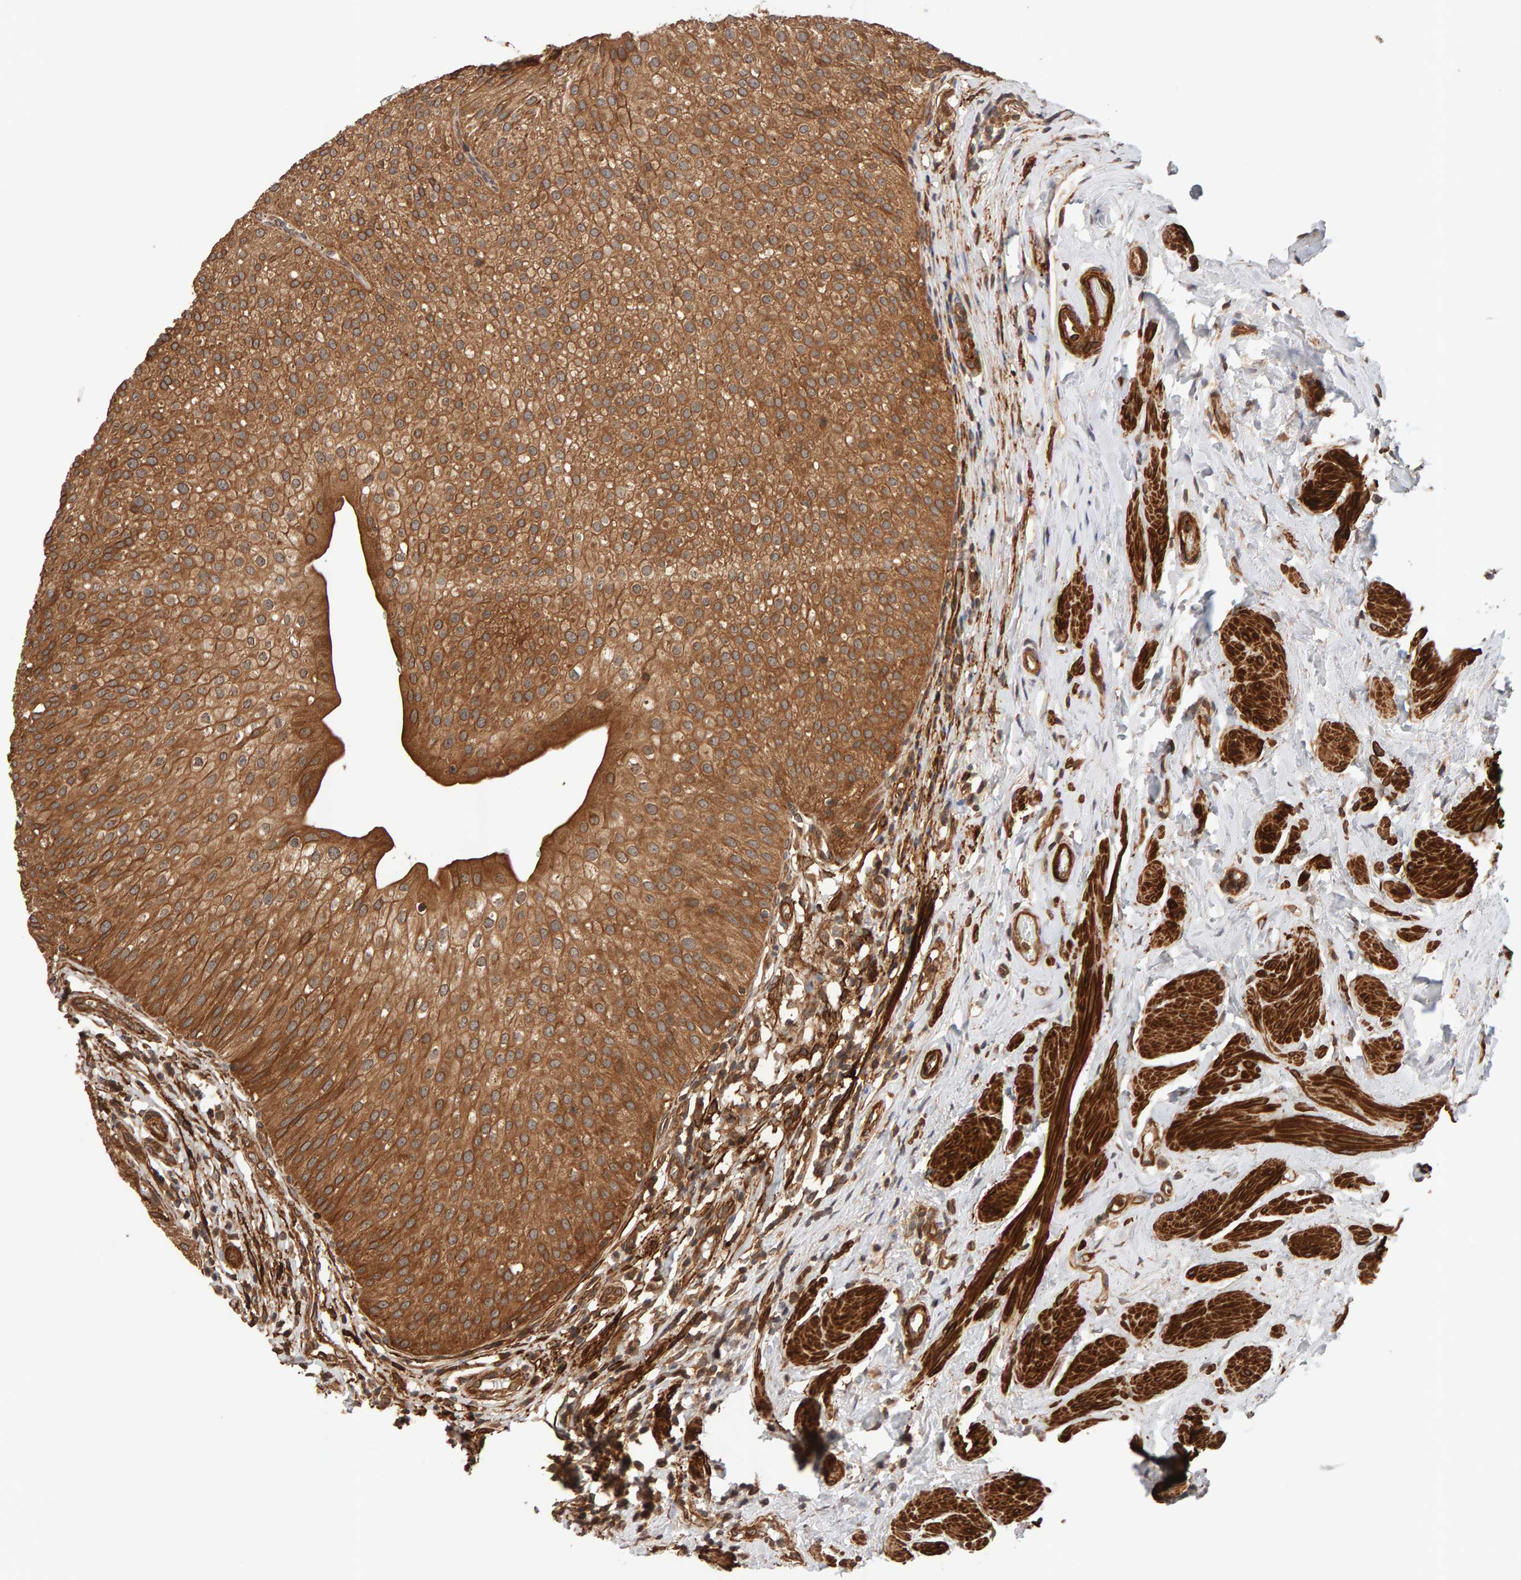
{"staining": {"intensity": "moderate", "quantity": ">75%", "location": "cytoplasmic/membranous"}, "tissue": "urothelial cancer", "cell_type": "Tumor cells", "image_type": "cancer", "snomed": [{"axis": "morphology", "description": "Normal tissue, NOS"}, {"axis": "morphology", "description": "Urothelial carcinoma, Low grade"}, {"axis": "topography", "description": "Smooth muscle"}, {"axis": "topography", "description": "Urinary bladder"}], "caption": "Protein staining of urothelial carcinoma (low-grade) tissue demonstrates moderate cytoplasmic/membranous staining in about >75% of tumor cells.", "gene": "SYNRG", "patient": {"sex": "male", "age": 60}}